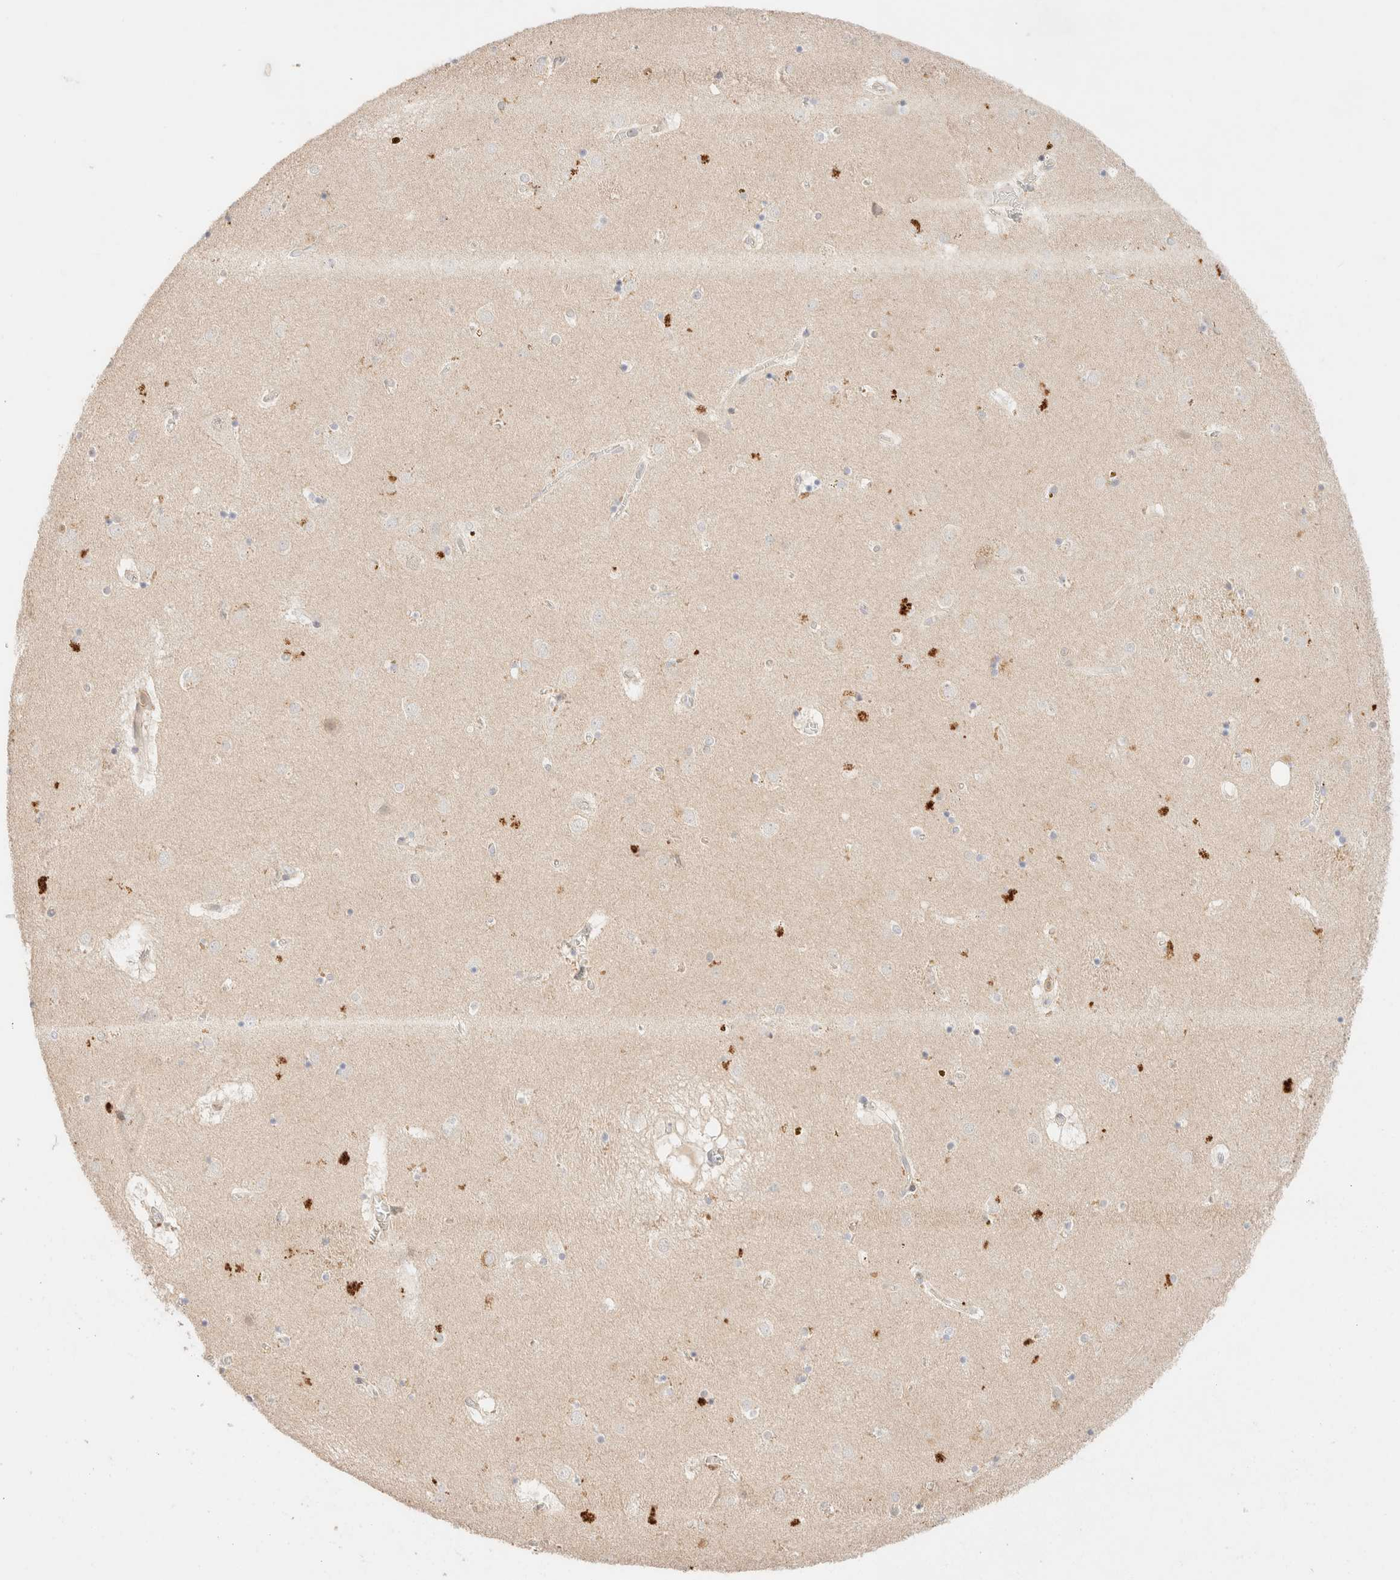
{"staining": {"intensity": "strong", "quantity": "<25%", "location": "cytoplasmic/membranous"}, "tissue": "caudate", "cell_type": "Glial cells", "image_type": "normal", "snomed": [{"axis": "morphology", "description": "Normal tissue, NOS"}, {"axis": "topography", "description": "Lateral ventricle wall"}], "caption": "Protein staining by immunohistochemistry shows strong cytoplasmic/membranous positivity in approximately <25% of glial cells in normal caudate.", "gene": "SGSM2", "patient": {"sex": "male", "age": 70}}